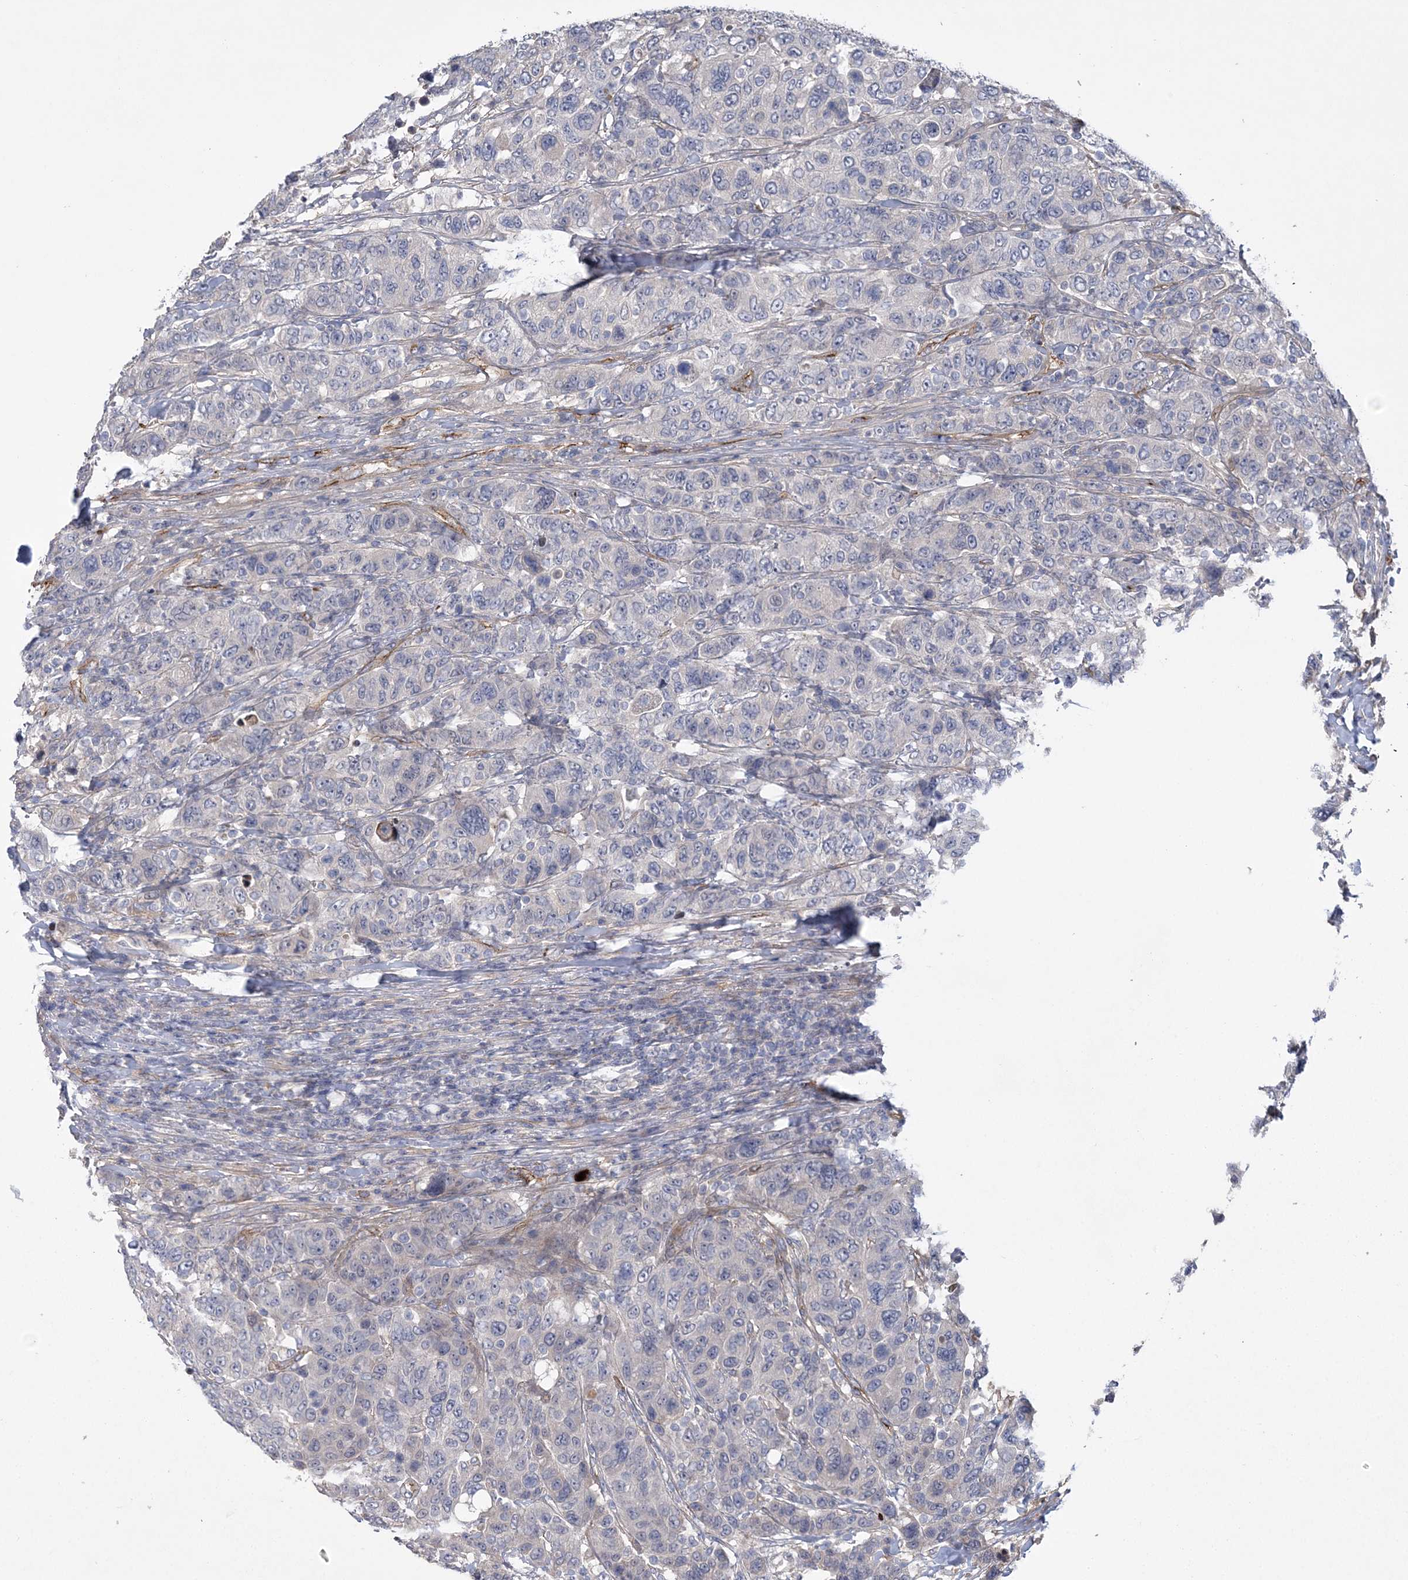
{"staining": {"intensity": "negative", "quantity": "none", "location": "none"}, "tissue": "breast cancer", "cell_type": "Tumor cells", "image_type": "cancer", "snomed": [{"axis": "morphology", "description": "Duct carcinoma"}, {"axis": "topography", "description": "Breast"}], "caption": "DAB immunohistochemical staining of human breast cancer (infiltrating ductal carcinoma) displays no significant expression in tumor cells.", "gene": "CALN1", "patient": {"sex": "female", "age": 37}}